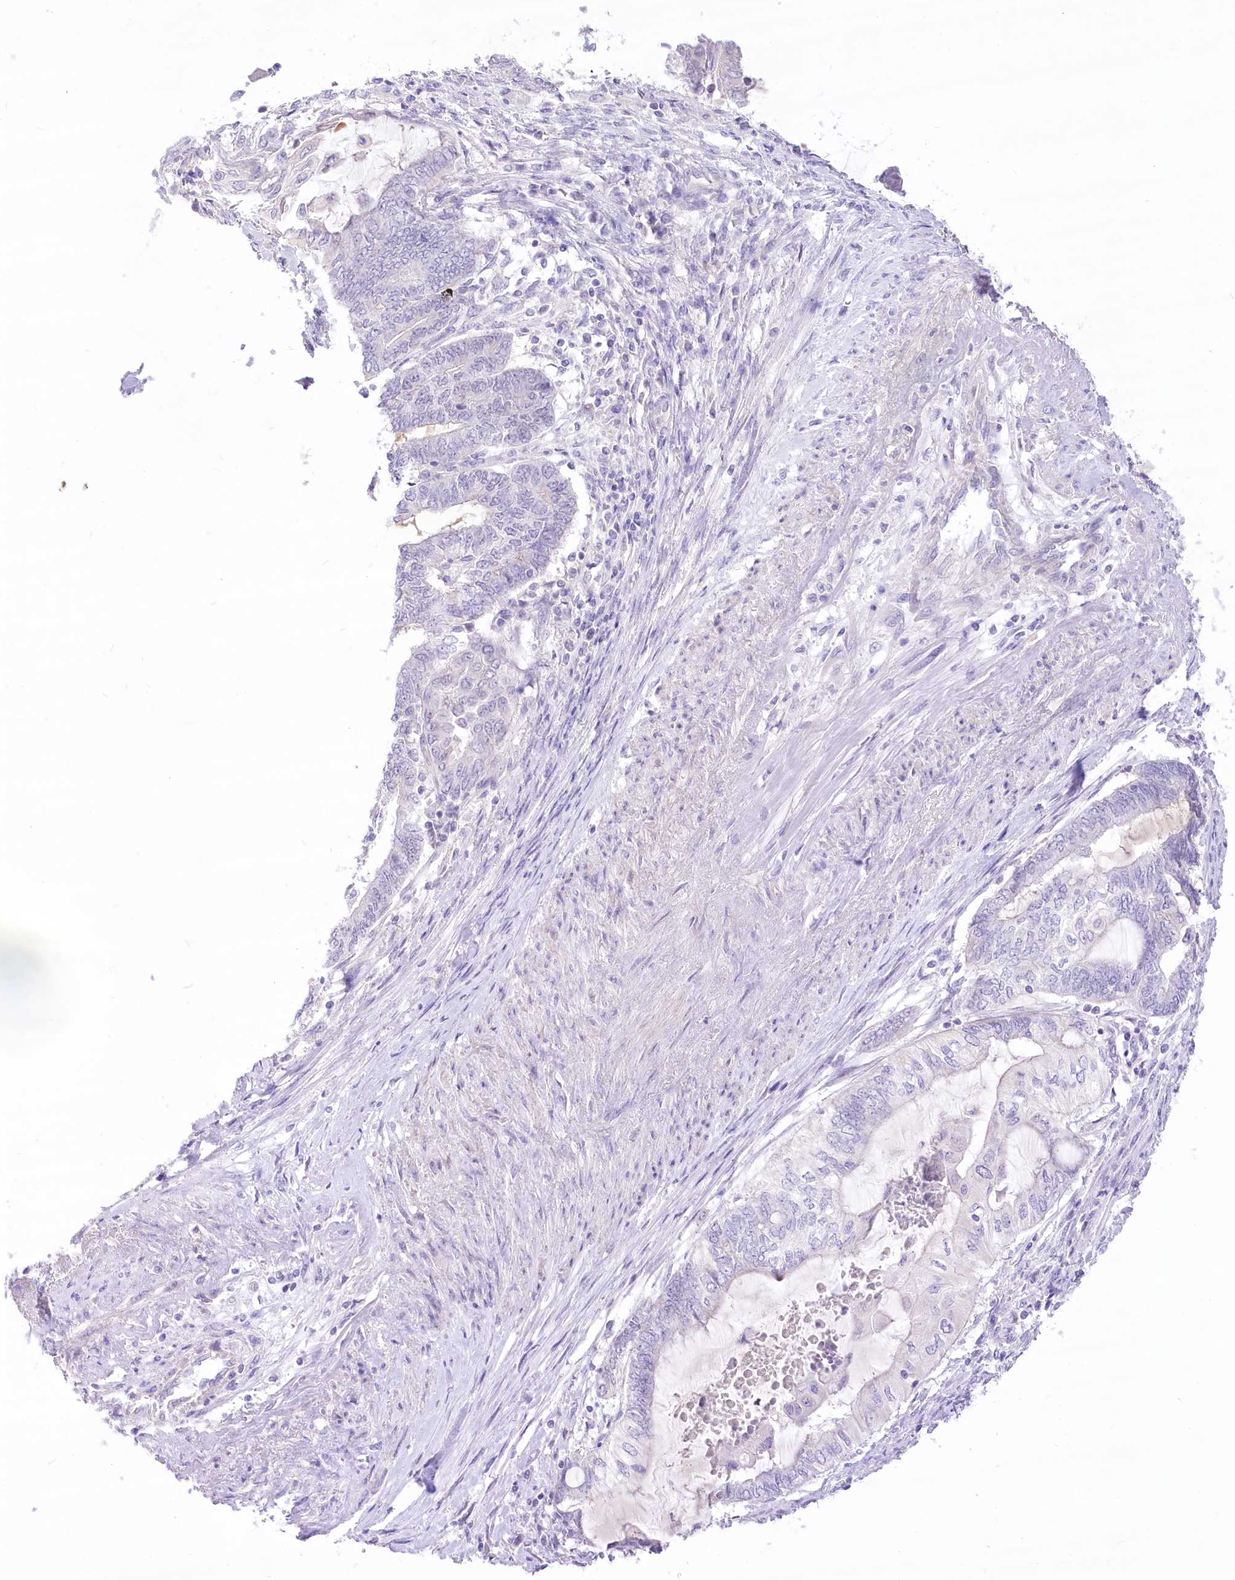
{"staining": {"intensity": "negative", "quantity": "none", "location": "none"}, "tissue": "endometrial cancer", "cell_type": "Tumor cells", "image_type": "cancer", "snomed": [{"axis": "morphology", "description": "Adenocarcinoma, NOS"}, {"axis": "topography", "description": "Uterus"}, {"axis": "topography", "description": "Endometrium"}], "caption": "Immunohistochemistry micrograph of neoplastic tissue: endometrial adenocarcinoma stained with DAB (3,3'-diaminobenzidine) reveals no significant protein staining in tumor cells.", "gene": "HELT", "patient": {"sex": "female", "age": 70}}